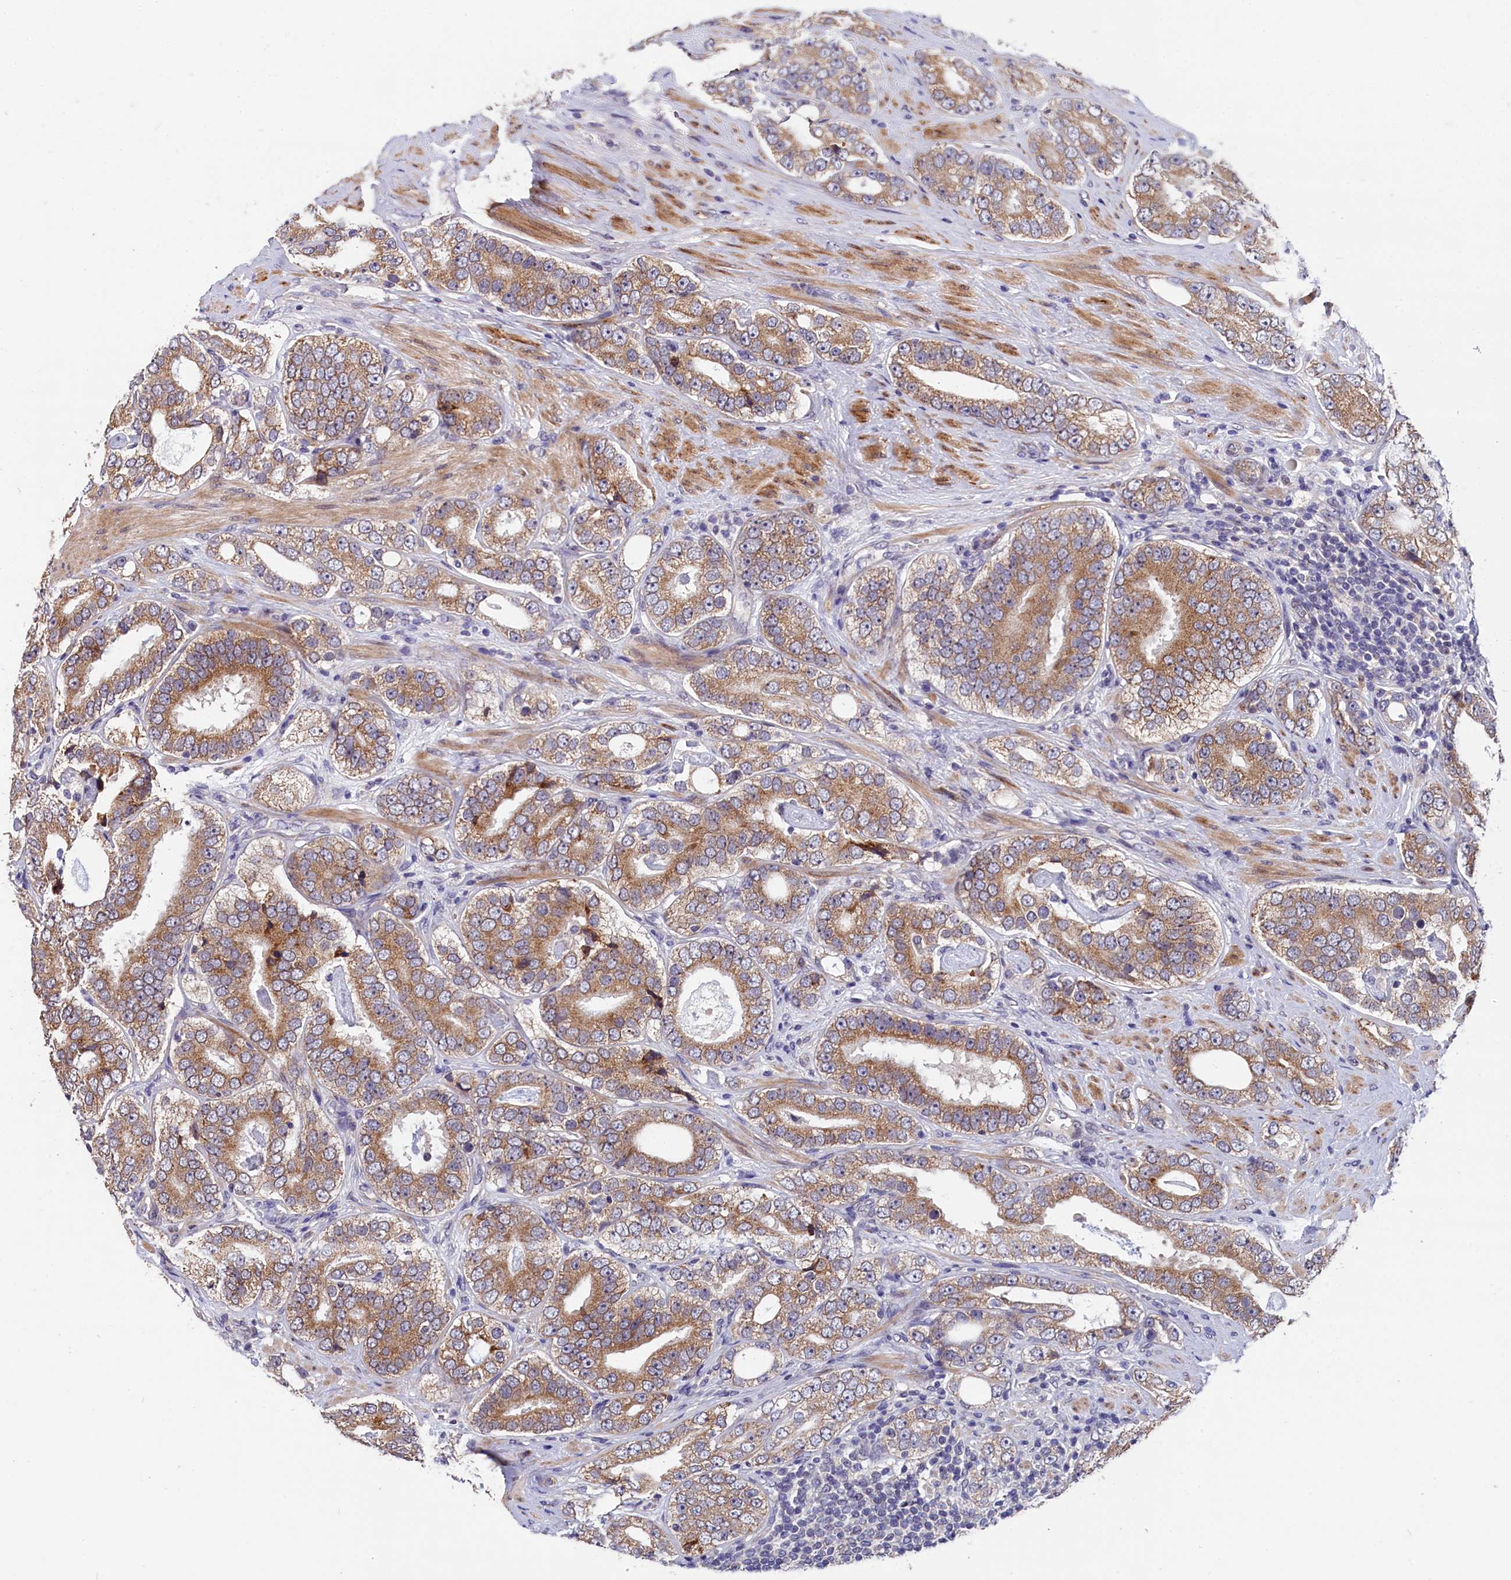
{"staining": {"intensity": "moderate", "quantity": ">75%", "location": "cytoplasmic/membranous"}, "tissue": "prostate cancer", "cell_type": "Tumor cells", "image_type": "cancer", "snomed": [{"axis": "morphology", "description": "Adenocarcinoma, High grade"}, {"axis": "topography", "description": "Prostate"}], "caption": "Moderate cytoplasmic/membranous expression is present in approximately >75% of tumor cells in high-grade adenocarcinoma (prostate). Using DAB (3,3'-diaminobenzidine) (brown) and hematoxylin (blue) stains, captured at high magnification using brightfield microscopy.", "gene": "SLC39A6", "patient": {"sex": "male", "age": 56}}